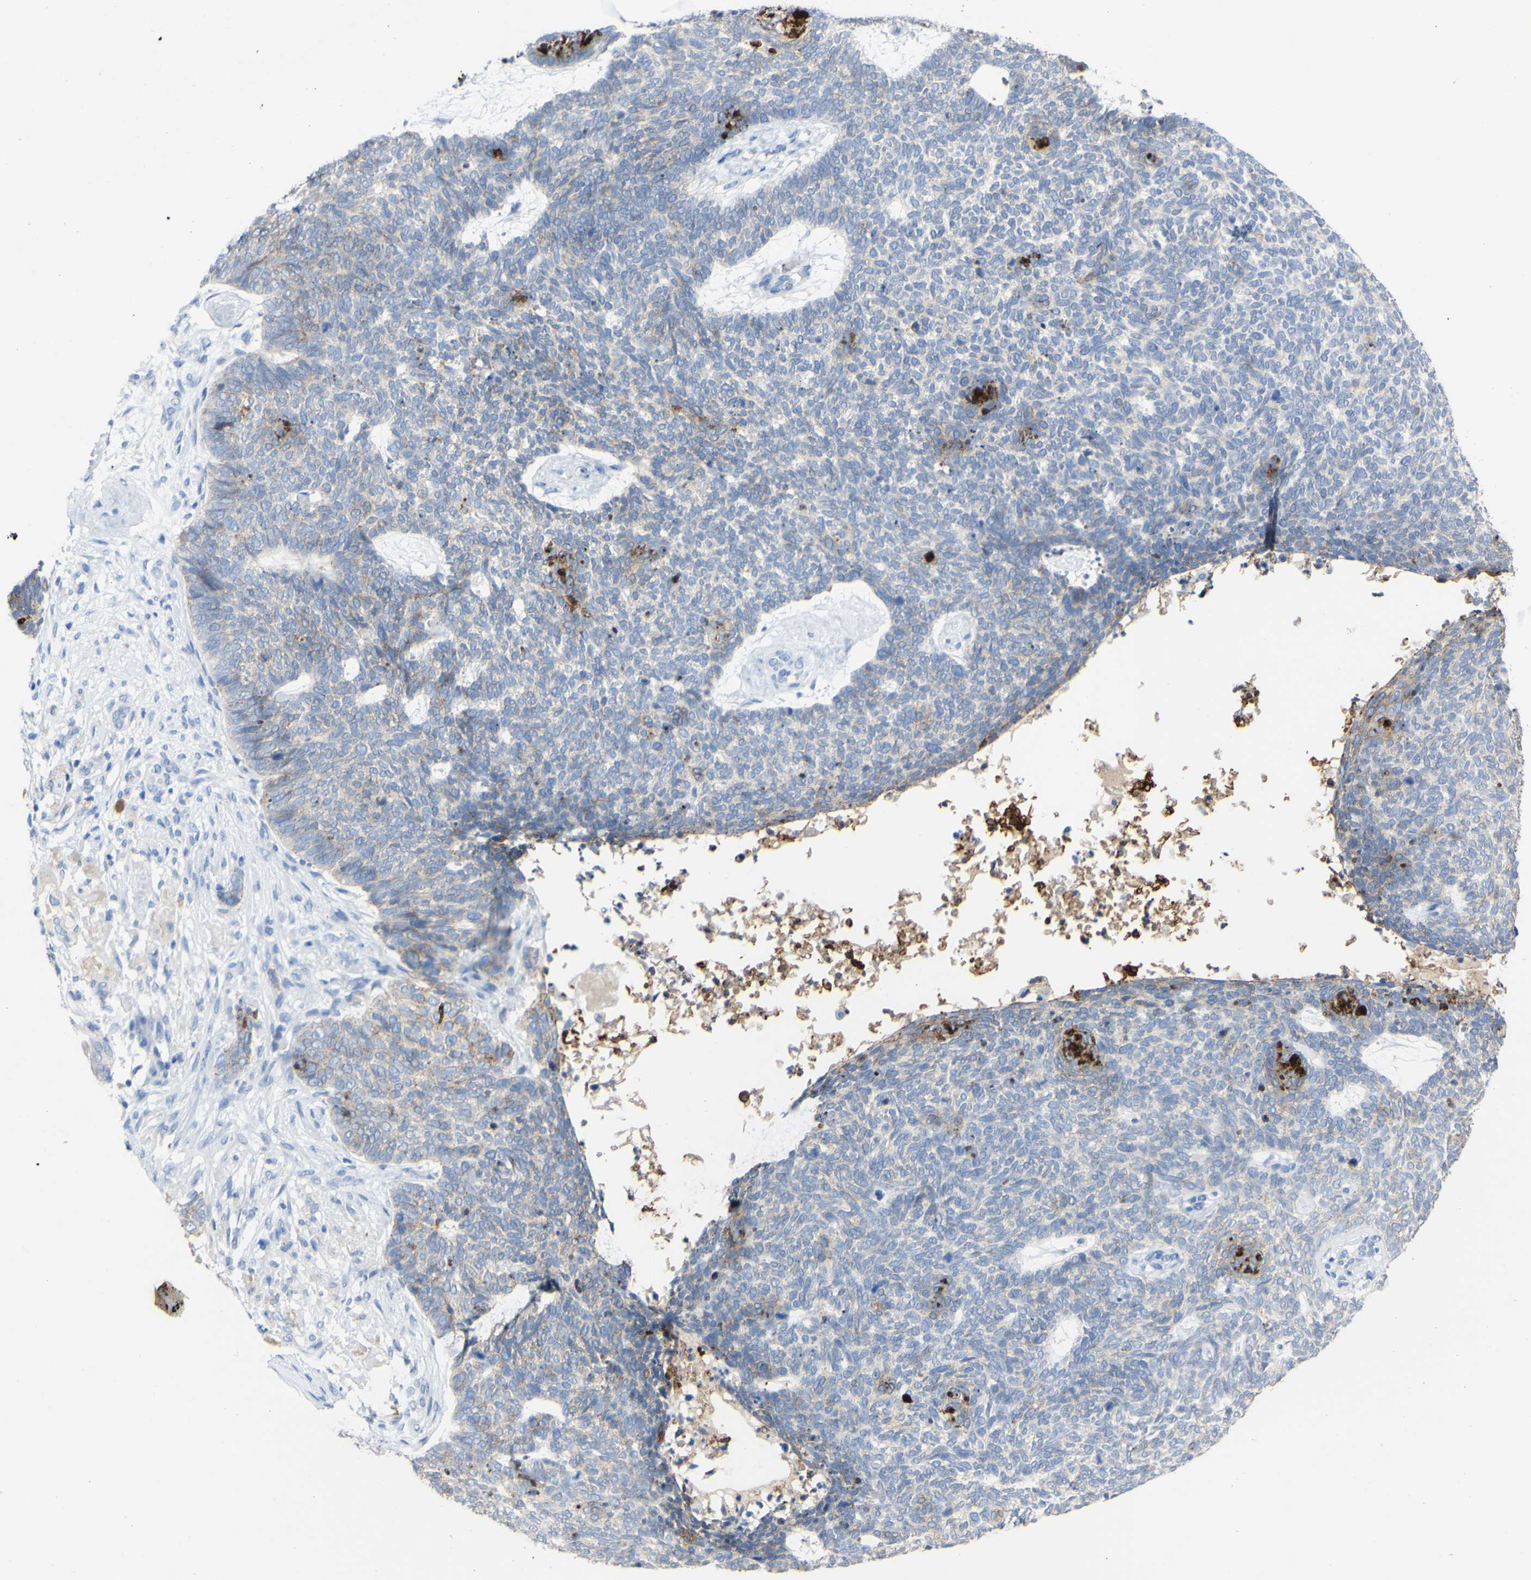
{"staining": {"intensity": "weak", "quantity": ">75%", "location": "cytoplasmic/membranous"}, "tissue": "skin cancer", "cell_type": "Tumor cells", "image_type": "cancer", "snomed": [{"axis": "morphology", "description": "Basal cell carcinoma"}, {"axis": "topography", "description": "Skin"}], "caption": "A low amount of weak cytoplasmic/membranous staining is present in approximately >75% of tumor cells in basal cell carcinoma (skin) tissue.", "gene": "DSC2", "patient": {"sex": "female", "age": 84}}